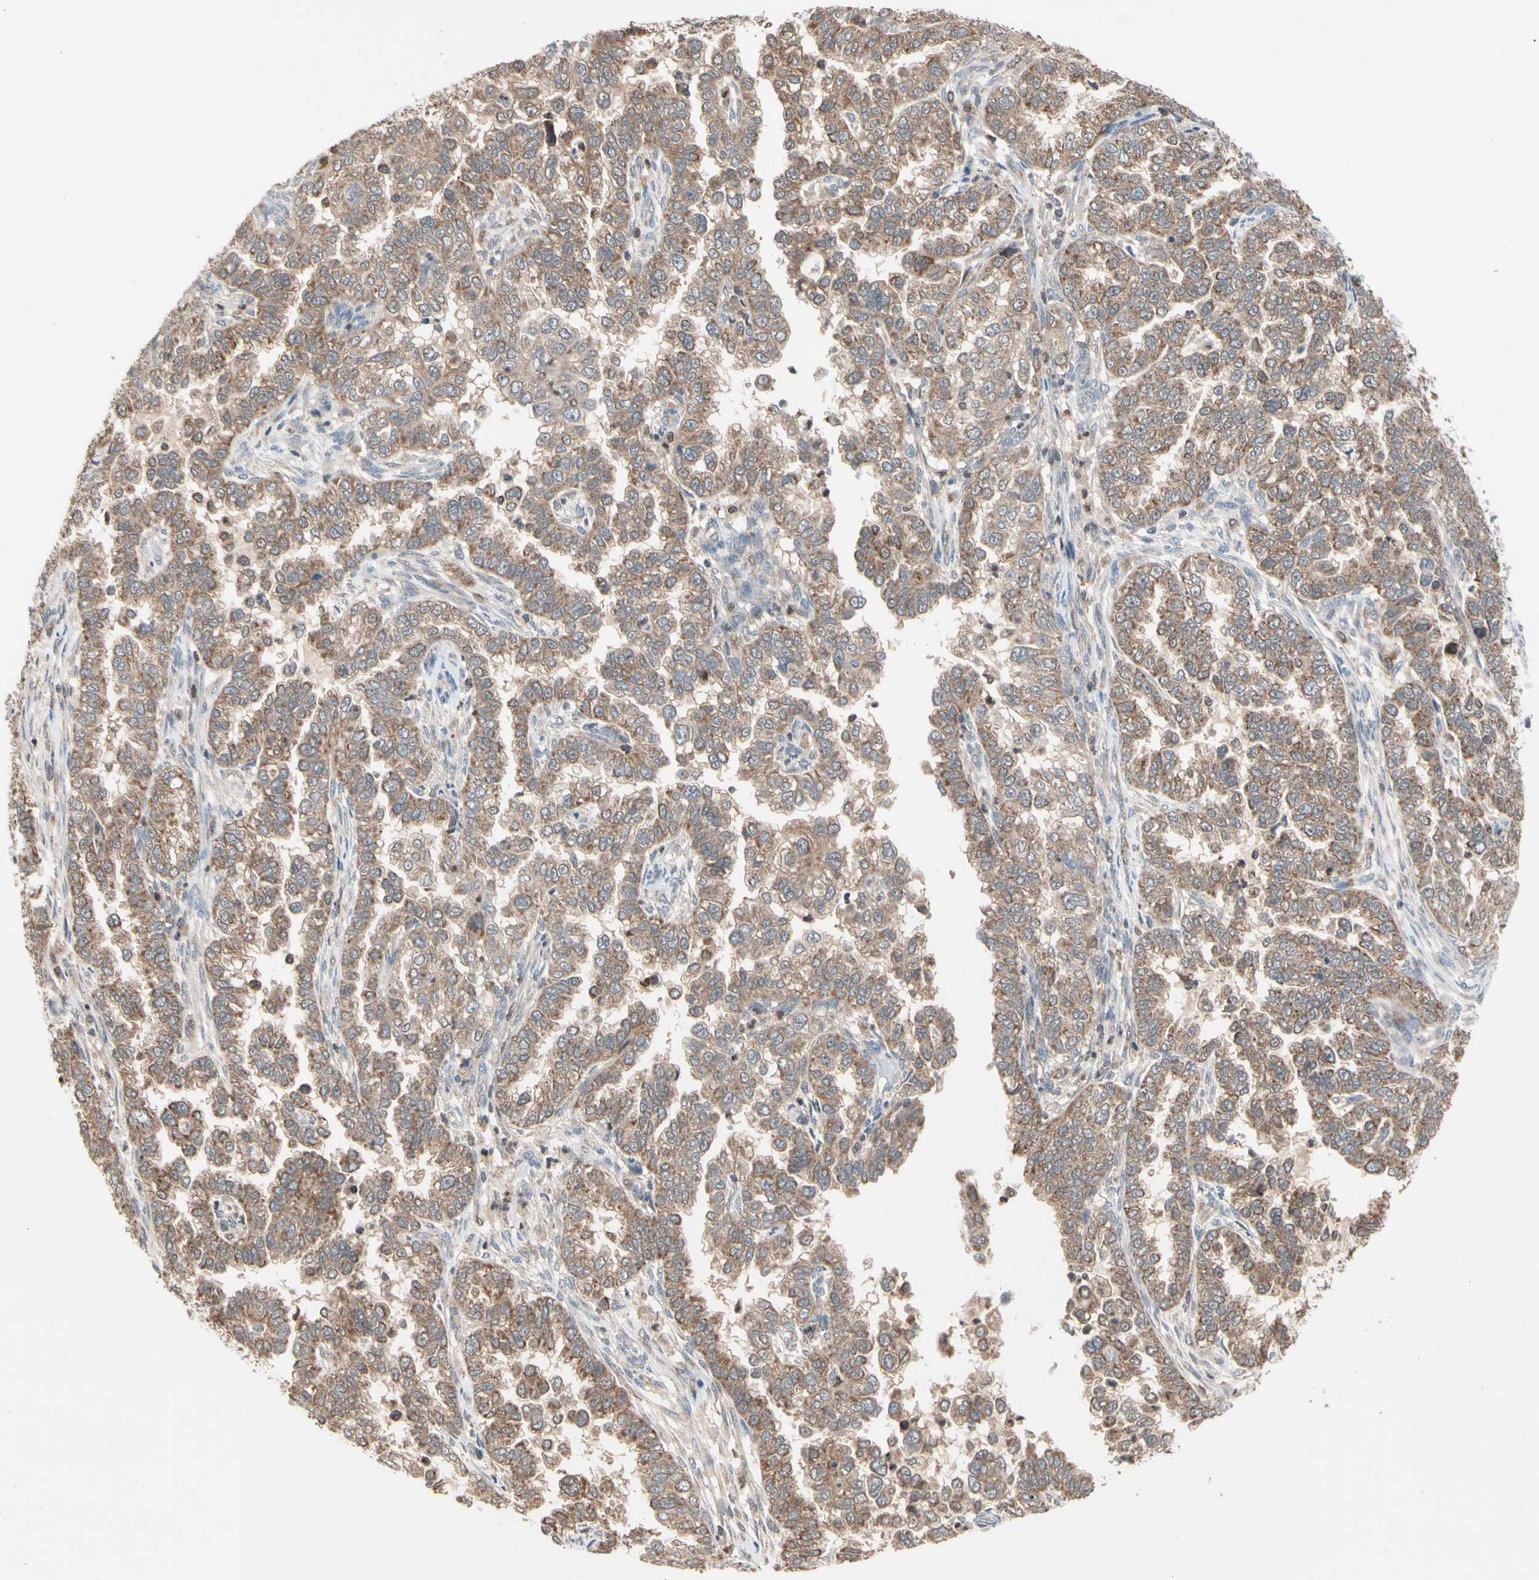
{"staining": {"intensity": "moderate", "quantity": ">75%", "location": "cytoplasmic/membranous"}, "tissue": "endometrial cancer", "cell_type": "Tumor cells", "image_type": "cancer", "snomed": [{"axis": "morphology", "description": "Adenocarcinoma, NOS"}, {"axis": "topography", "description": "Endometrium"}], "caption": "This photomicrograph shows endometrial cancer stained with immunohistochemistry (IHC) to label a protein in brown. The cytoplasmic/membranous of tumor cells show moderate positivity for the protein. Nuclei are counter-stained blue.", "gene": "MTHFS", "patient": {"sex": "female", "age": 85}}